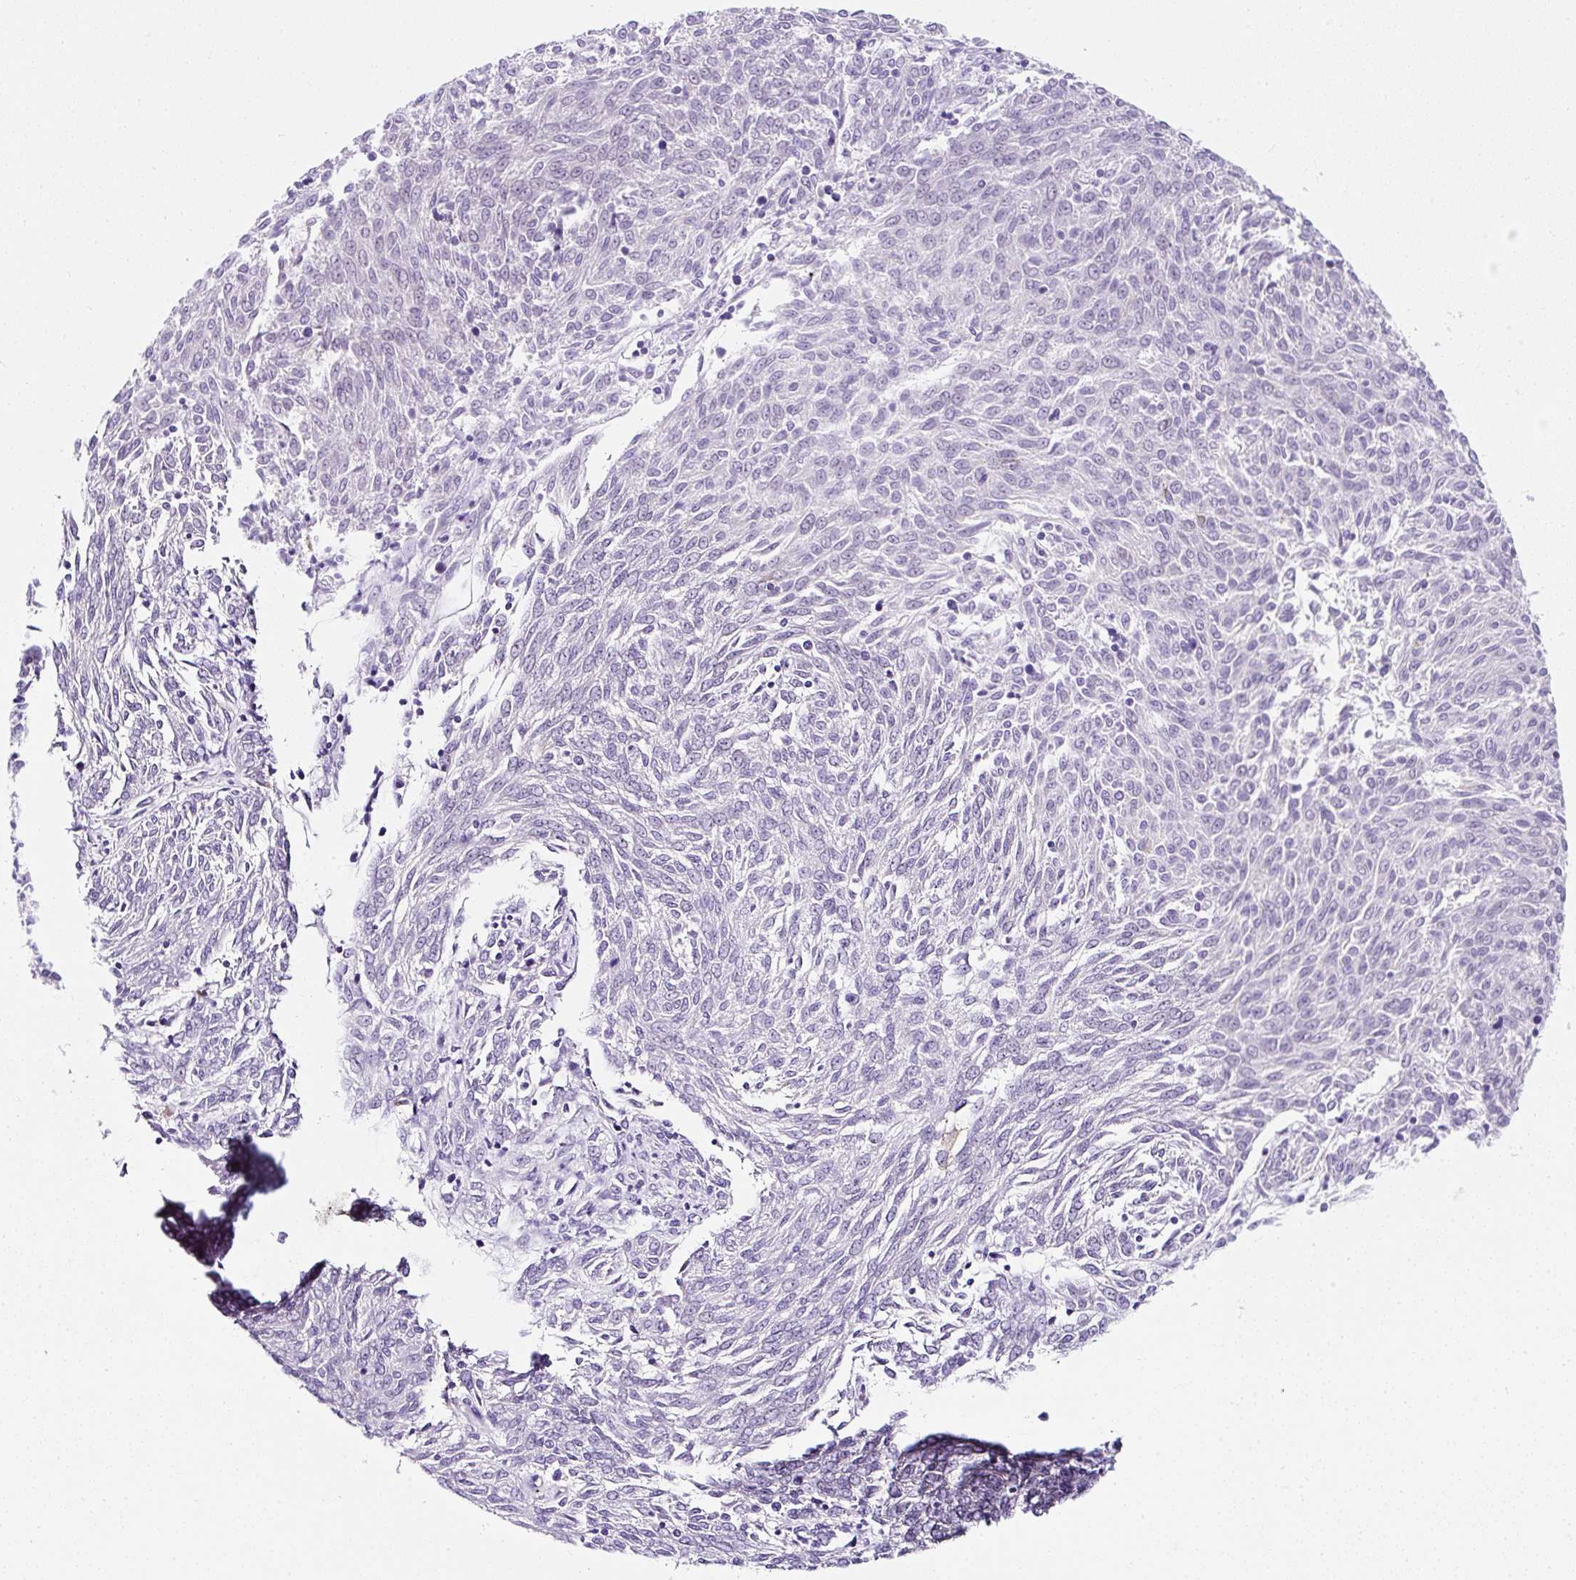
{"staining": {"intensity": "negative", "quantity": "none", "location": "none"}, "tissue": "melanoma", "cell_type": "Tumor cells", "image_type": "cancer", "snomed": [{"axis": "morphology", "description": "Malignant melanoma, NOS"}, {"axis": "topography", "description": "Skin"}], "caption": "Tumor cells show no significant staining in malignant melanoma. (DAB (3,3'-diaminobenzidine) immunohistochemistry (IHC), high magnification).", "gene": "GOLGA8A", "patient": {"sex": "female", "age": 72}}